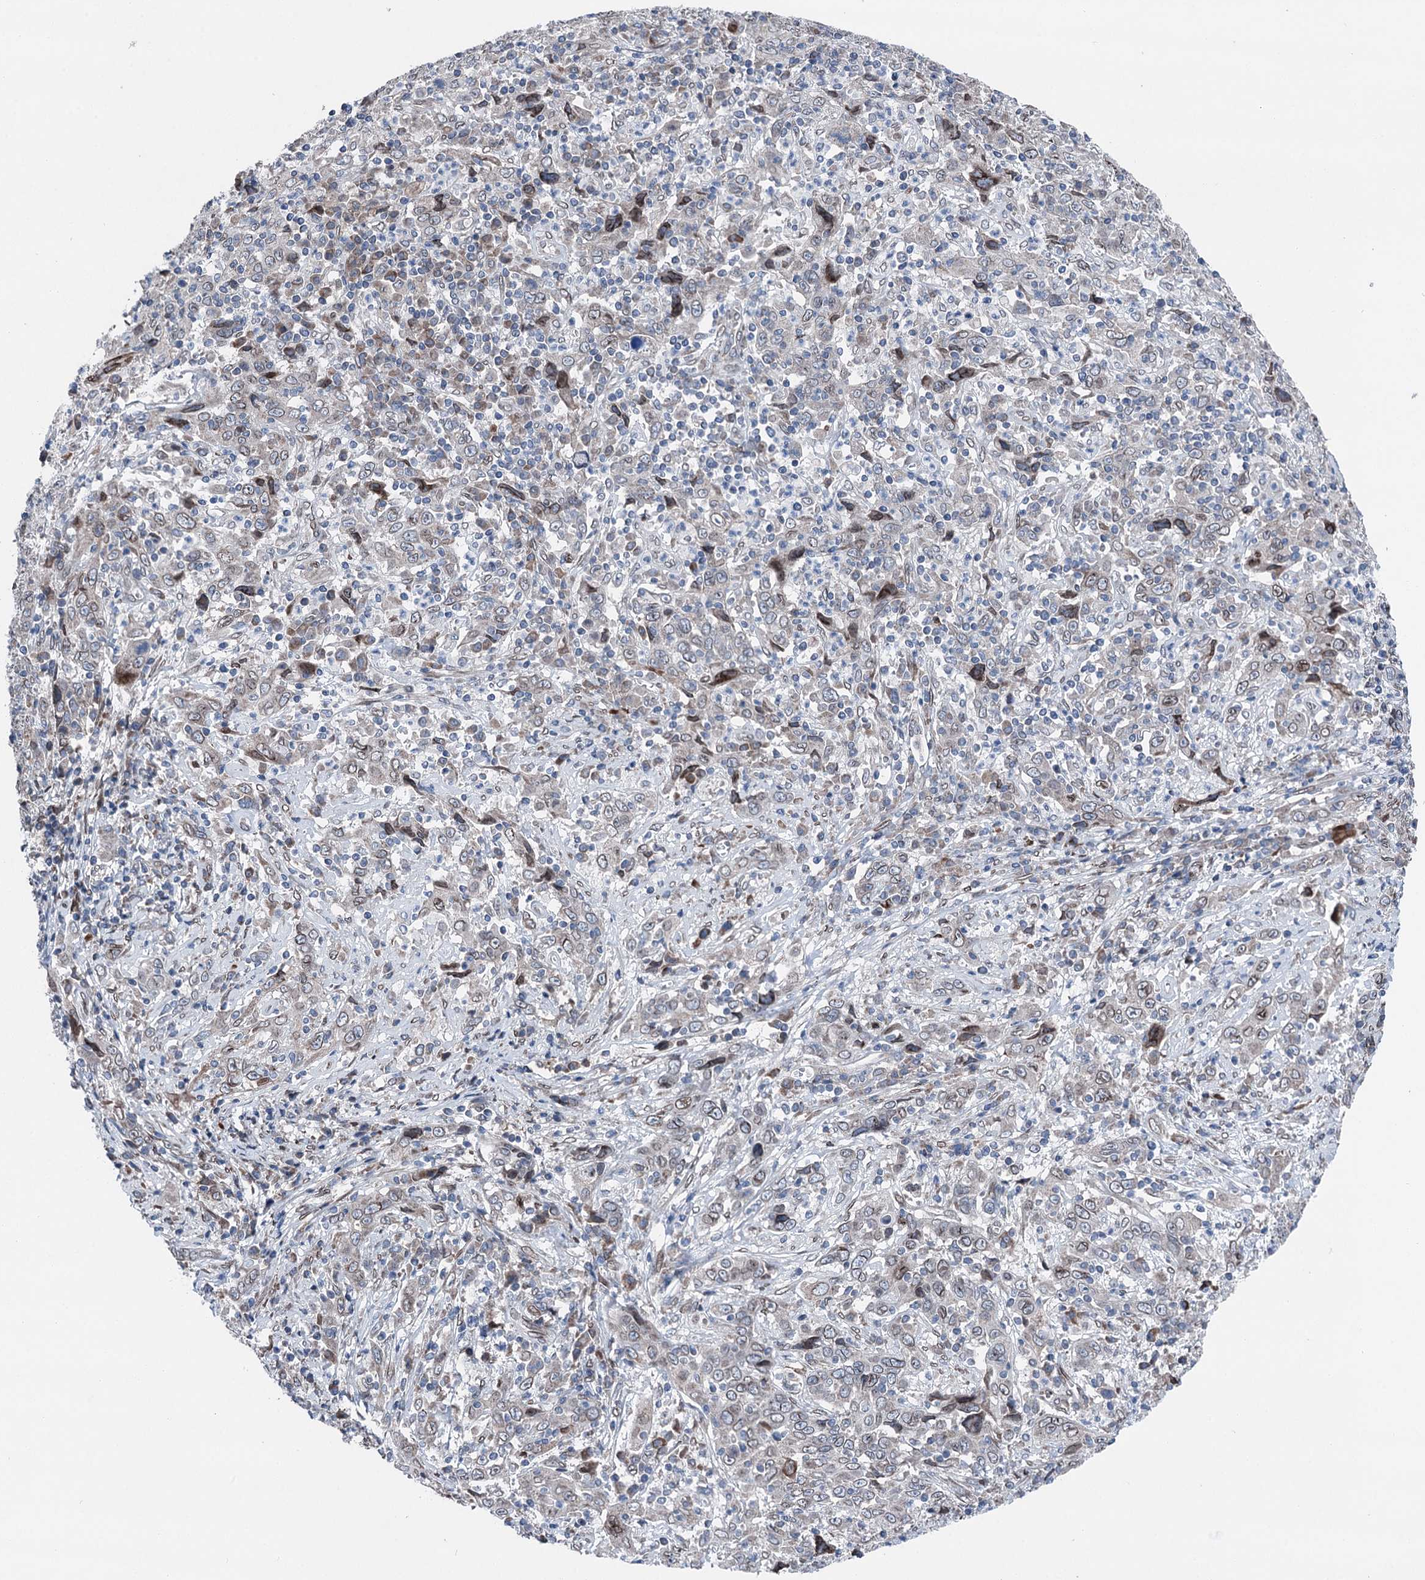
{"staining": {"intensity": "weak", "quantity": "25%-75%", "location": "cytoplasmic/membranous,nuclear"}, "tissue": "cervical cancer", "cell_type": "Tumor cells", "image_type": "cancer", "snomed": [{"axis": "morphology", "description": "Squamous cell carcinoma, NOS"}, {"axis": "topography", "description": "Cervix"}], "caption": "Protein expression analysis of squamous cell carcinoma (cervical) demonstrates weak cytoplasmic/membranous and nuclear staining in approximately 25%-75% of tumor cells.", "gene": "MRPL14", "patient": {"sex": "female", "age": 46}}